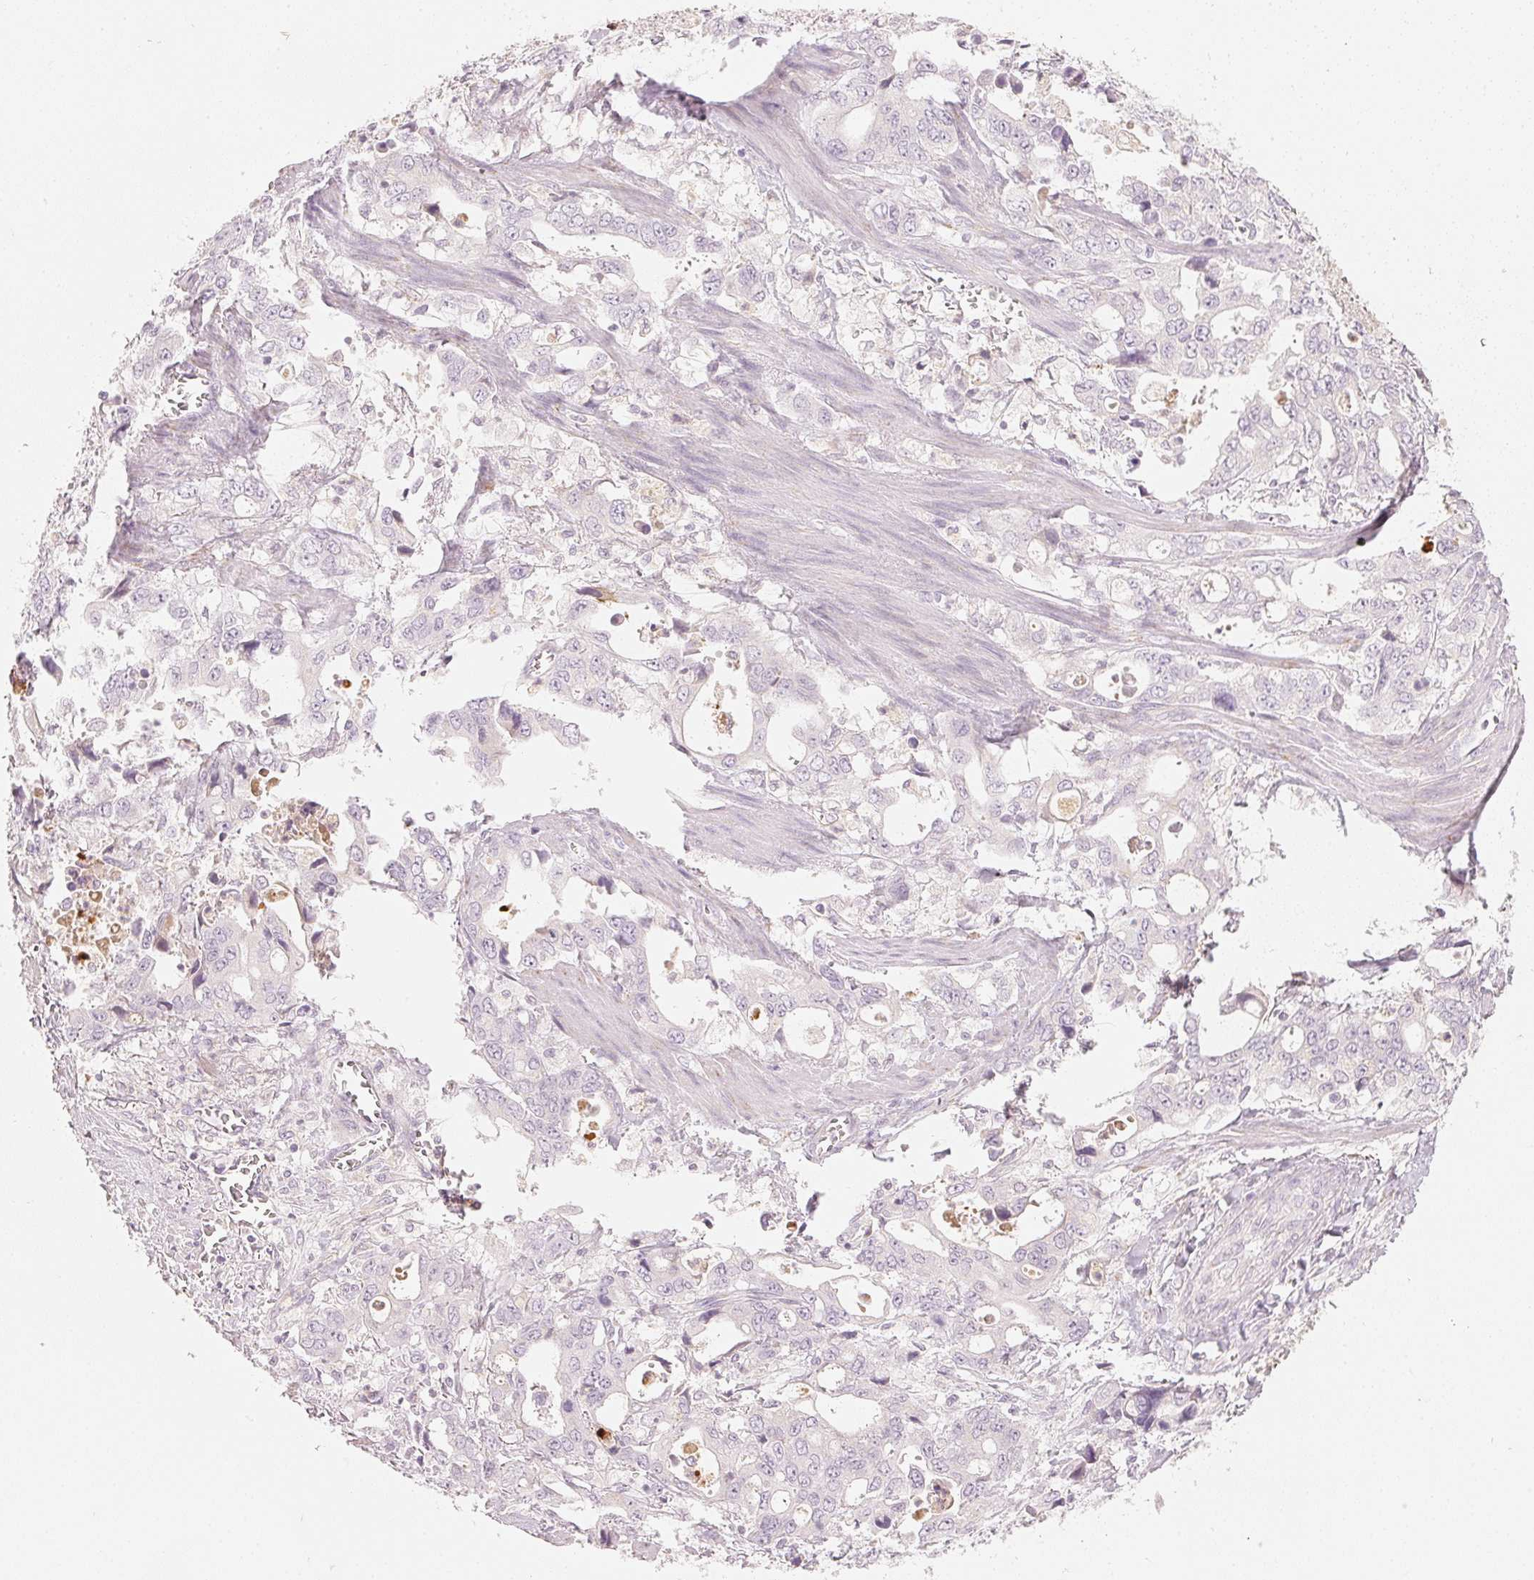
{"staining": {"intensity": "negative", "quantity": "none", "location": "none"}, "tissue": "stomach cancer", "cell_type": "Tumor cells", "image_type": "cancer", "snomed": [{"axis": "morphology", "description": "Adenocarcinoma, NOS"}, {"axis": "topography", "description": "Stomach, upper"}], "caption": "Tumor cells are negative for brown protein staining in stomach cancer (adenocarcinoma).", "gene": "RMDN2", "patient": {"sex": "male", "age": 74}}